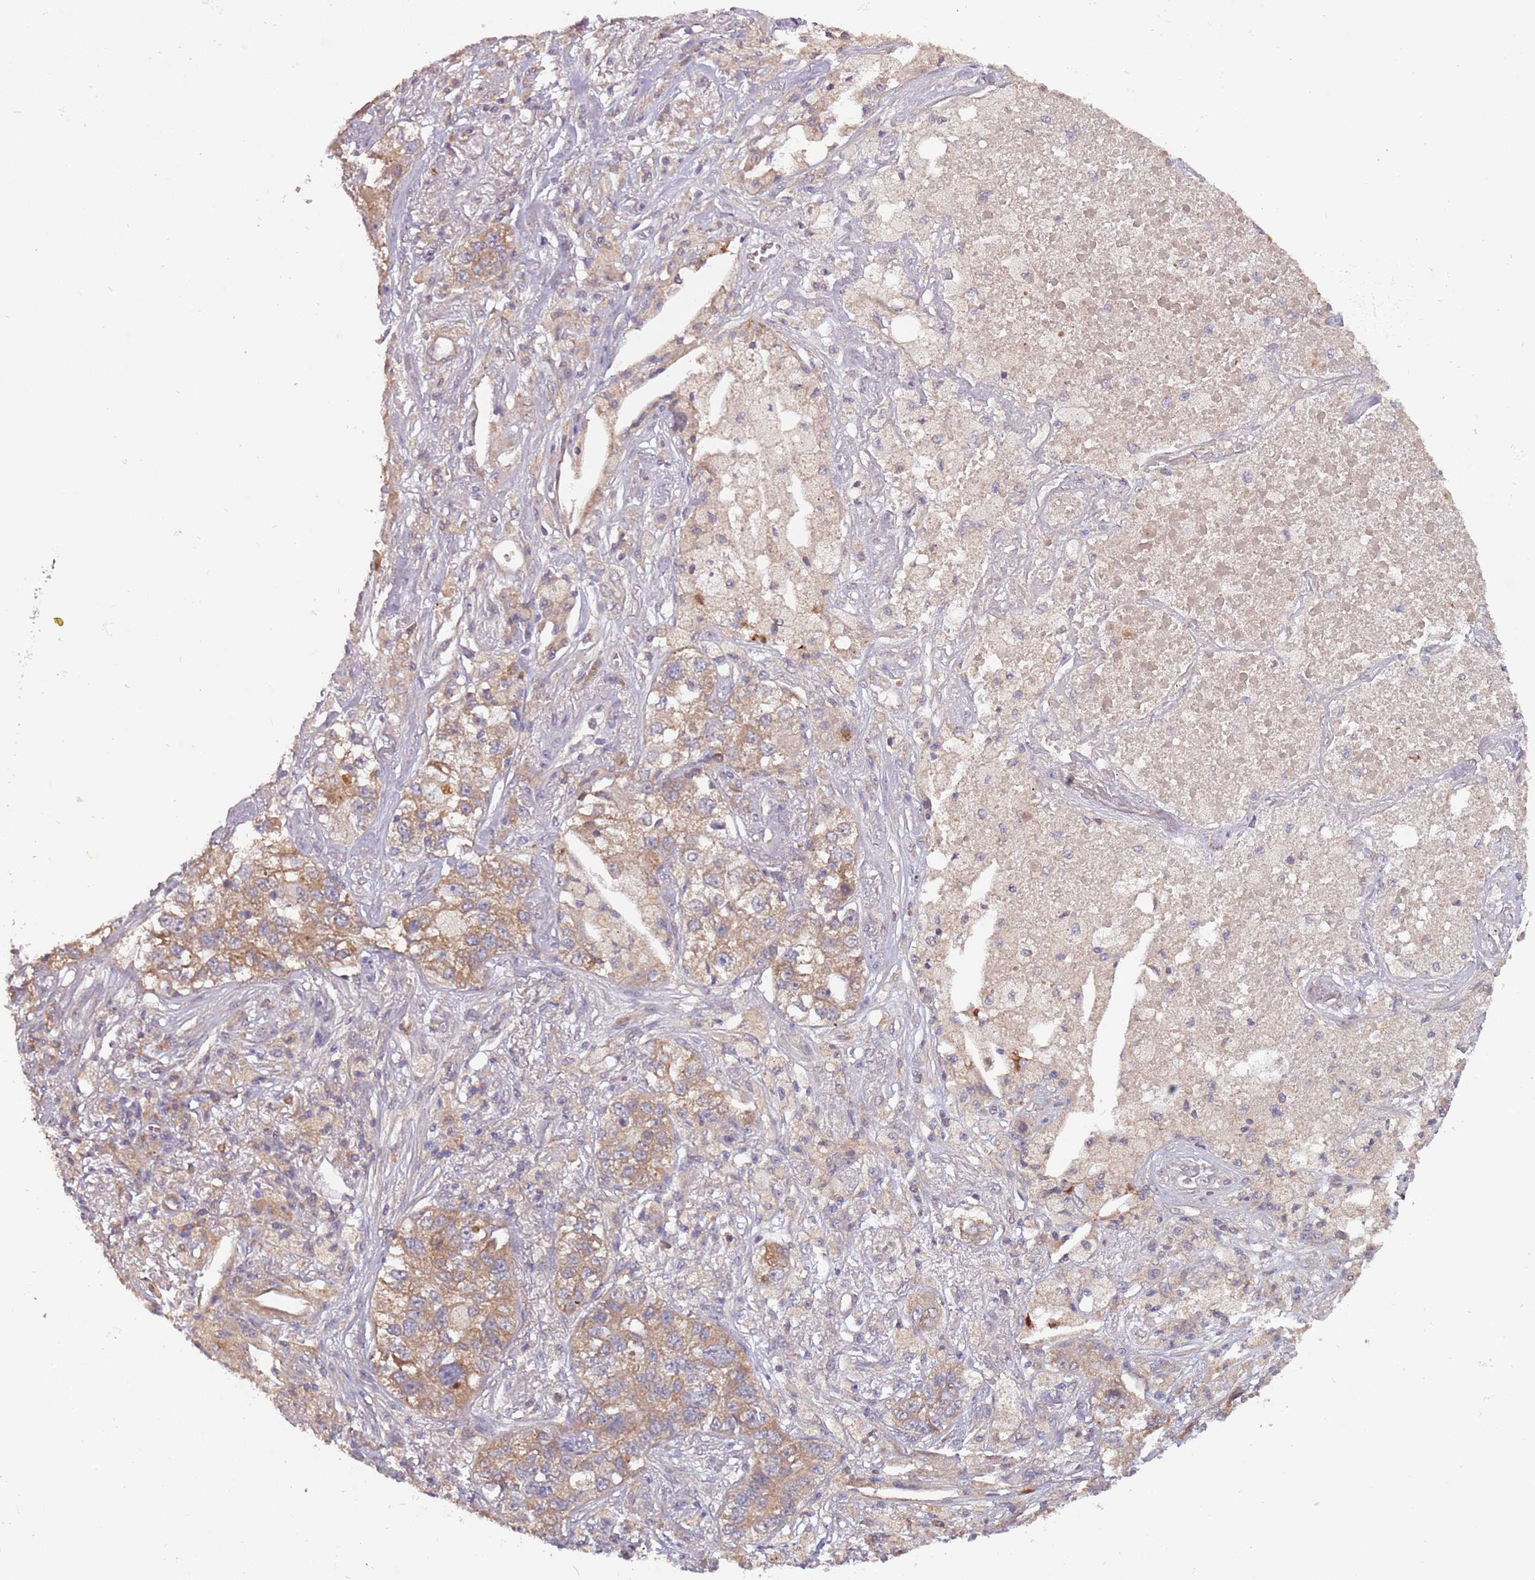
{"staining": {"intensity": "moderate", "quantity": ">75%", "location": "cytoplasmic/membranous"}, "tissue": "lung cancer", "cell_type": "Tumor cells", "image_type": "cancer", "snomed": [{"axis": "morphology", "description": "Adenocarcinoma, NOS"}, {"axis": "topography", "description": "Lung"}], "caption": "High-magnification brightfield microscopy of adenocarcinoma (lung) stained with DAB (3,3'-diaminobenzidine) (brown) and counterstained with hematoxylin (blue). tumor cells exhibit moderate cytoplasmic/membranous positivity is appreciated in about>75% of cells. (Brightfield microscopy of DAB IHC at high magnification).", "gene": "USP32", "patient": {"sex": "male", "age": 49}}